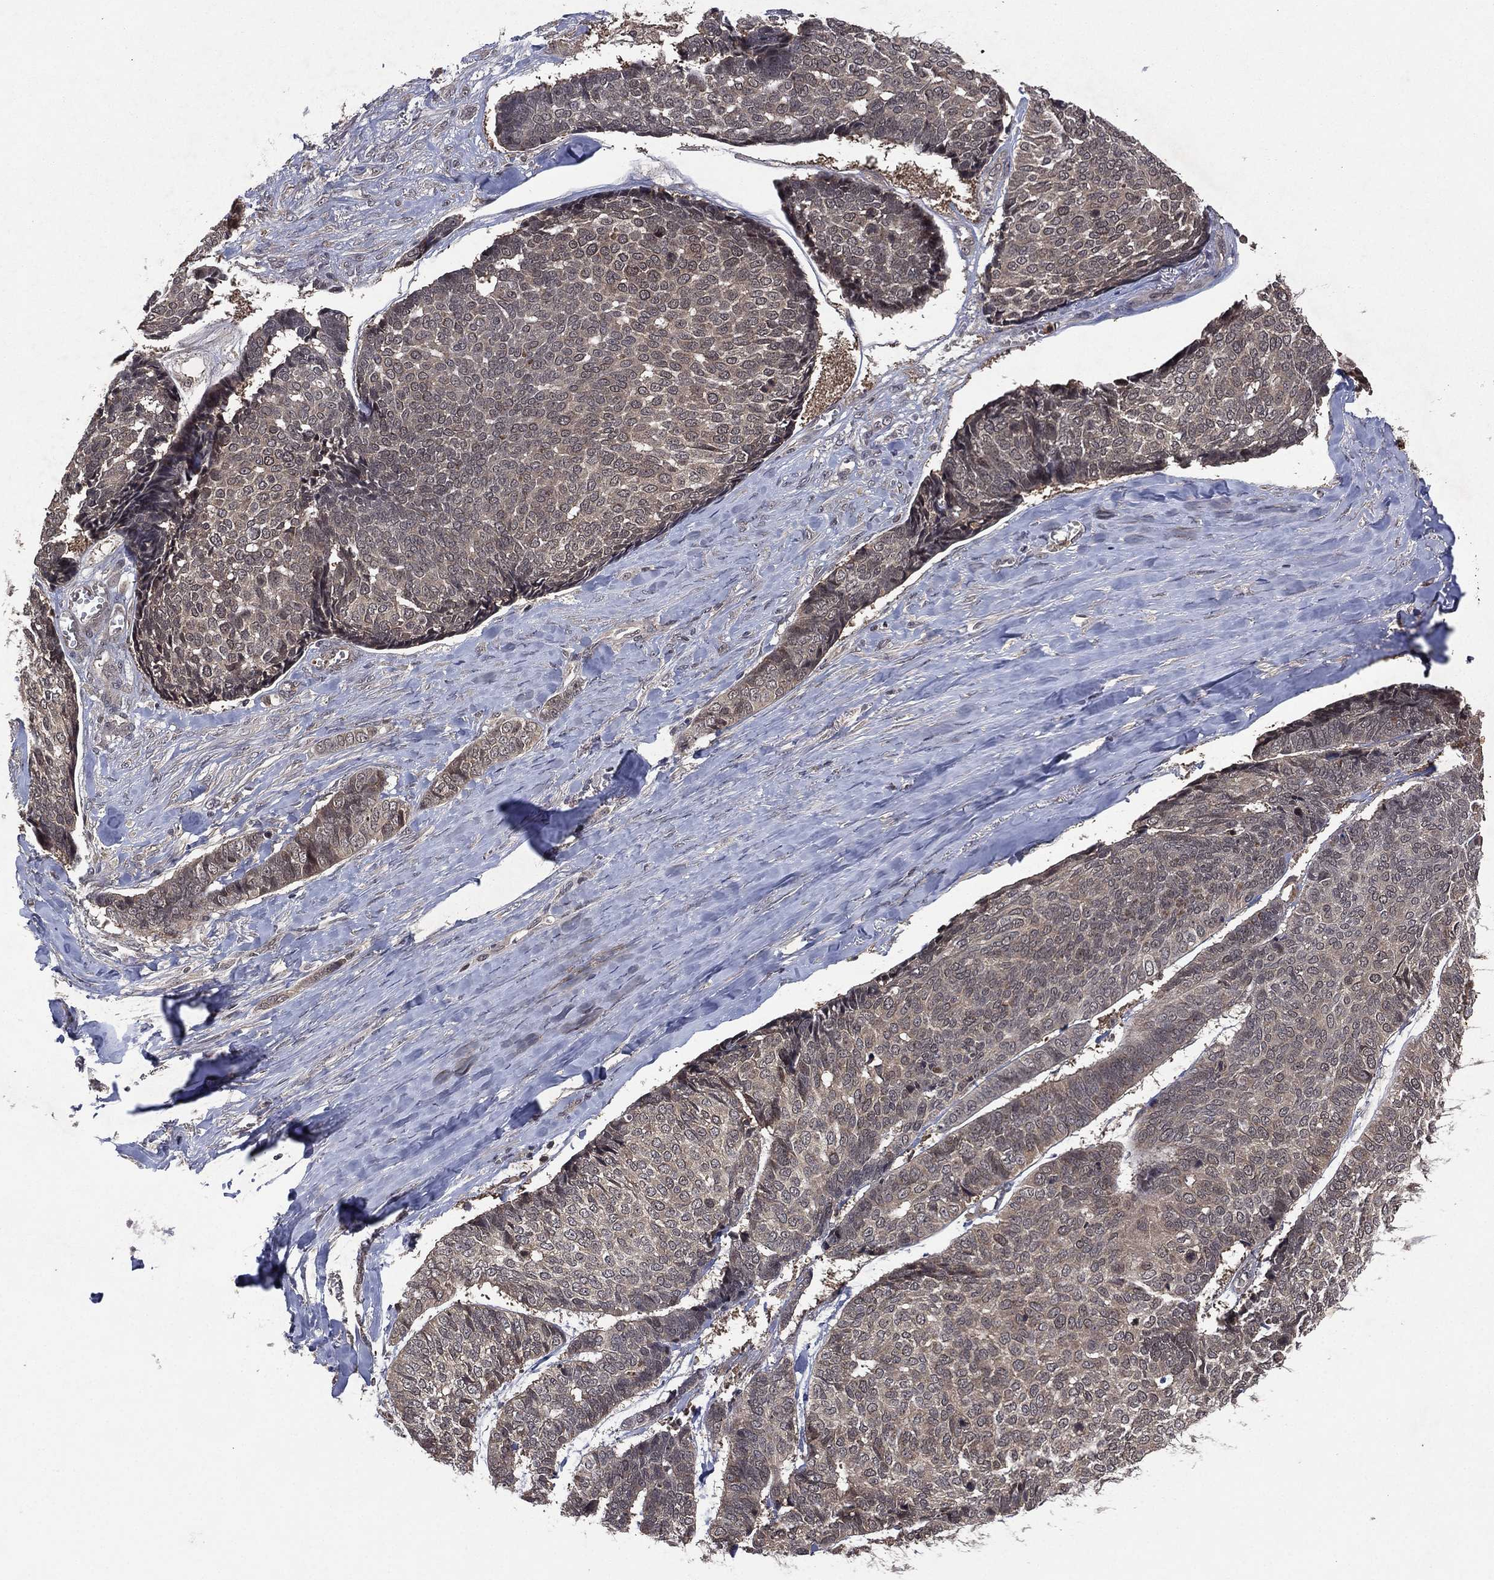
{"staining": {"intensity": "weak", "quantity": "<25%", "location": "cytoplasmic/membranous"}, "tissue": "skin cancer", "cell_type": "Tumor cells", "image_type": "cancer", "snomed": [{"axis": "morphology", "description": "Basal cell carcinoma"}, {"axis": "topography", "description": "Skin"}], "caption": "This is an immunohistochemistry (IHC) image of skin cancer. There is no expression in tumor cells.", "gene": "ATG4B", "patient": {"sex": "male", "age": 86}}